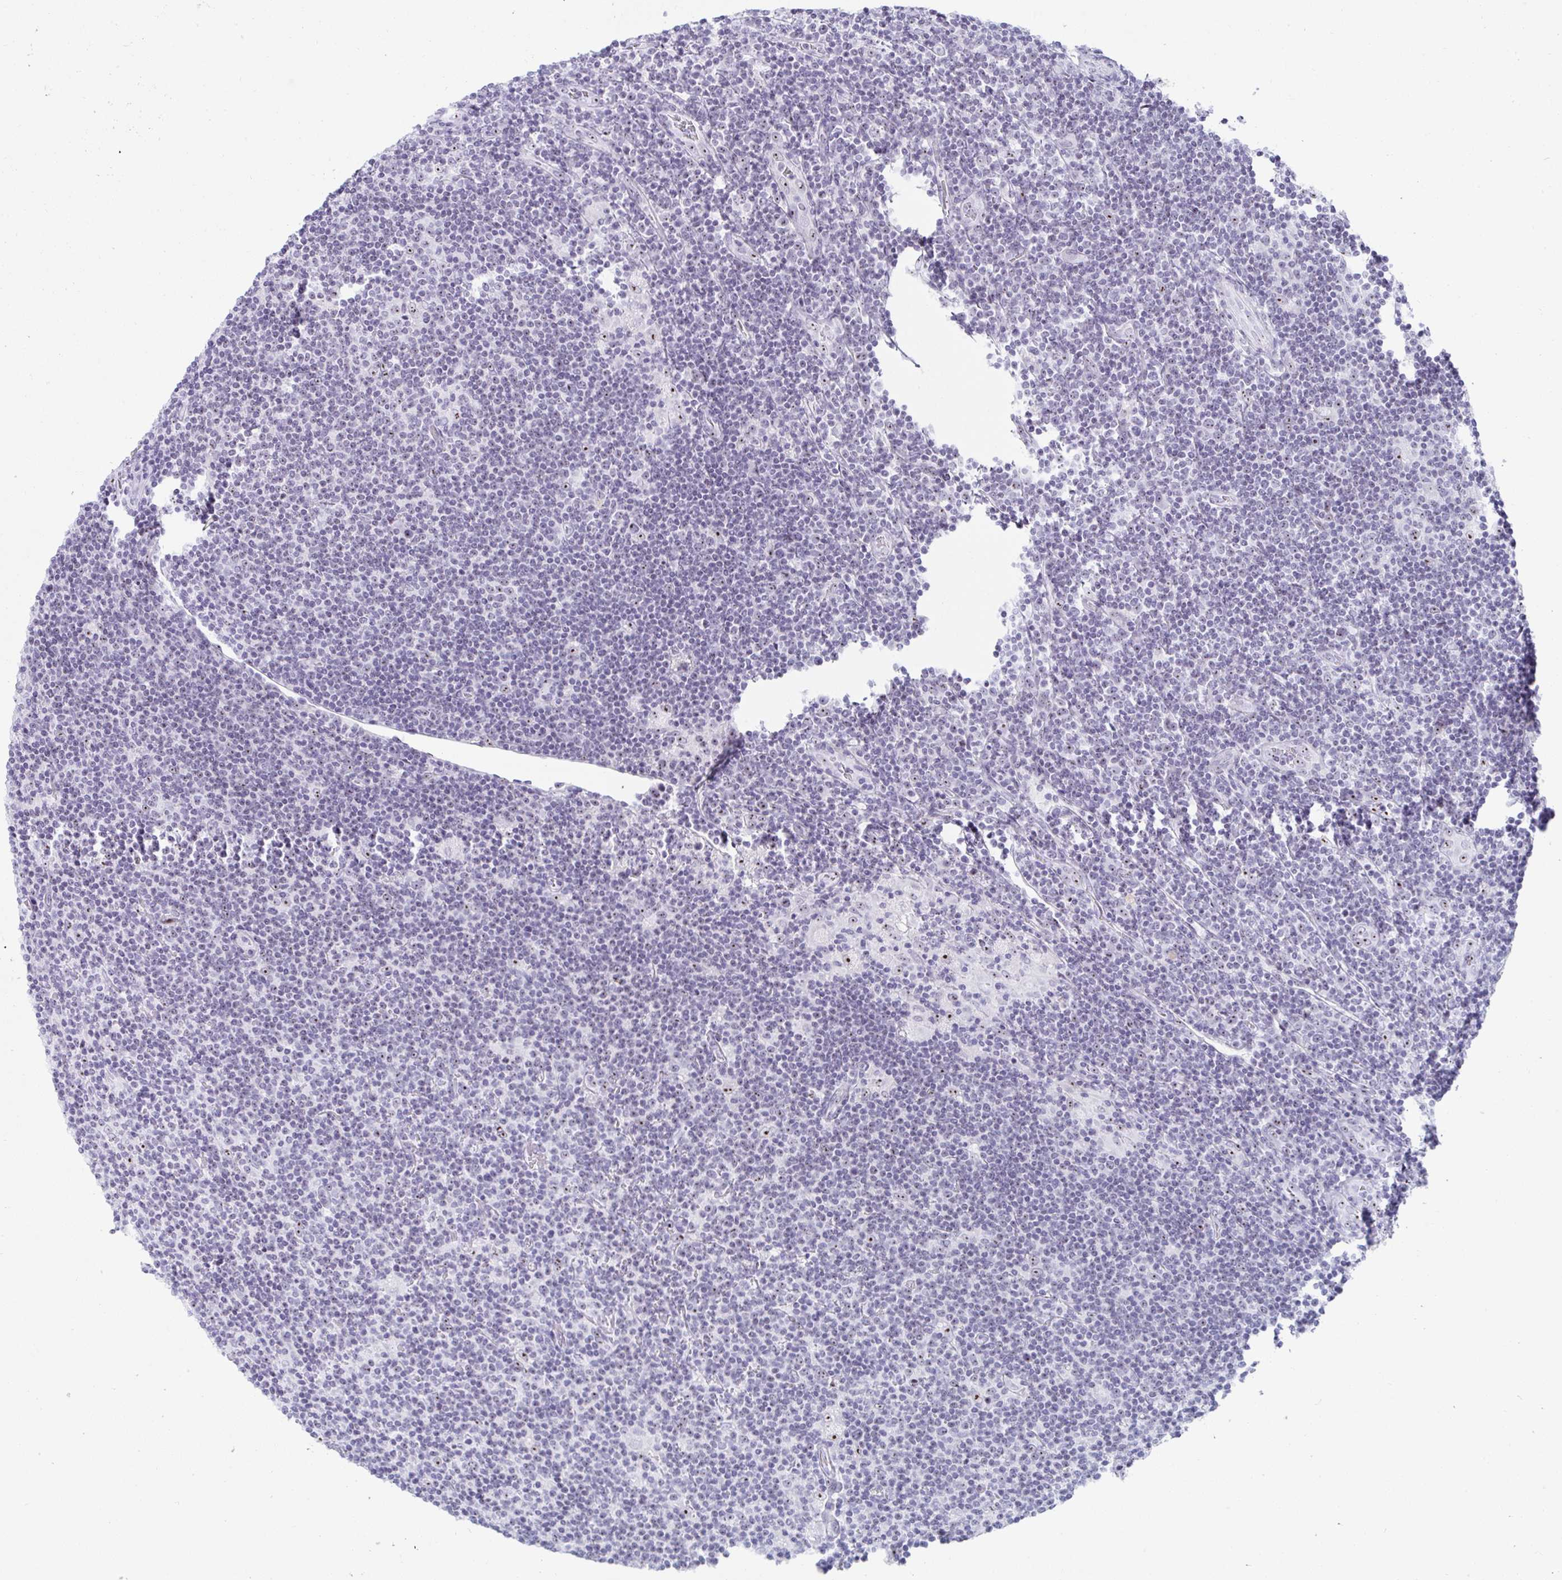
{"staining": {"intensity": "weak", "quantity": "25%-75%", "location": "nuclear"}, "tissue": "lymphoma", "cell_type": "Tumor cells", "image_type": "cancer", "snomed": [{"axis": "morphology", "description": "Hodgkin's disease, NOS"}, {"axis": "topography", "description": "Lymph node"}], "caption": "Immunohistochemical staining of human lymphoma displays low levels of weak nuclear expression in approximately 25%-75% of tumor cells.", "gene": "NOP10", "patient": {"sex": "male", "age": 40}}